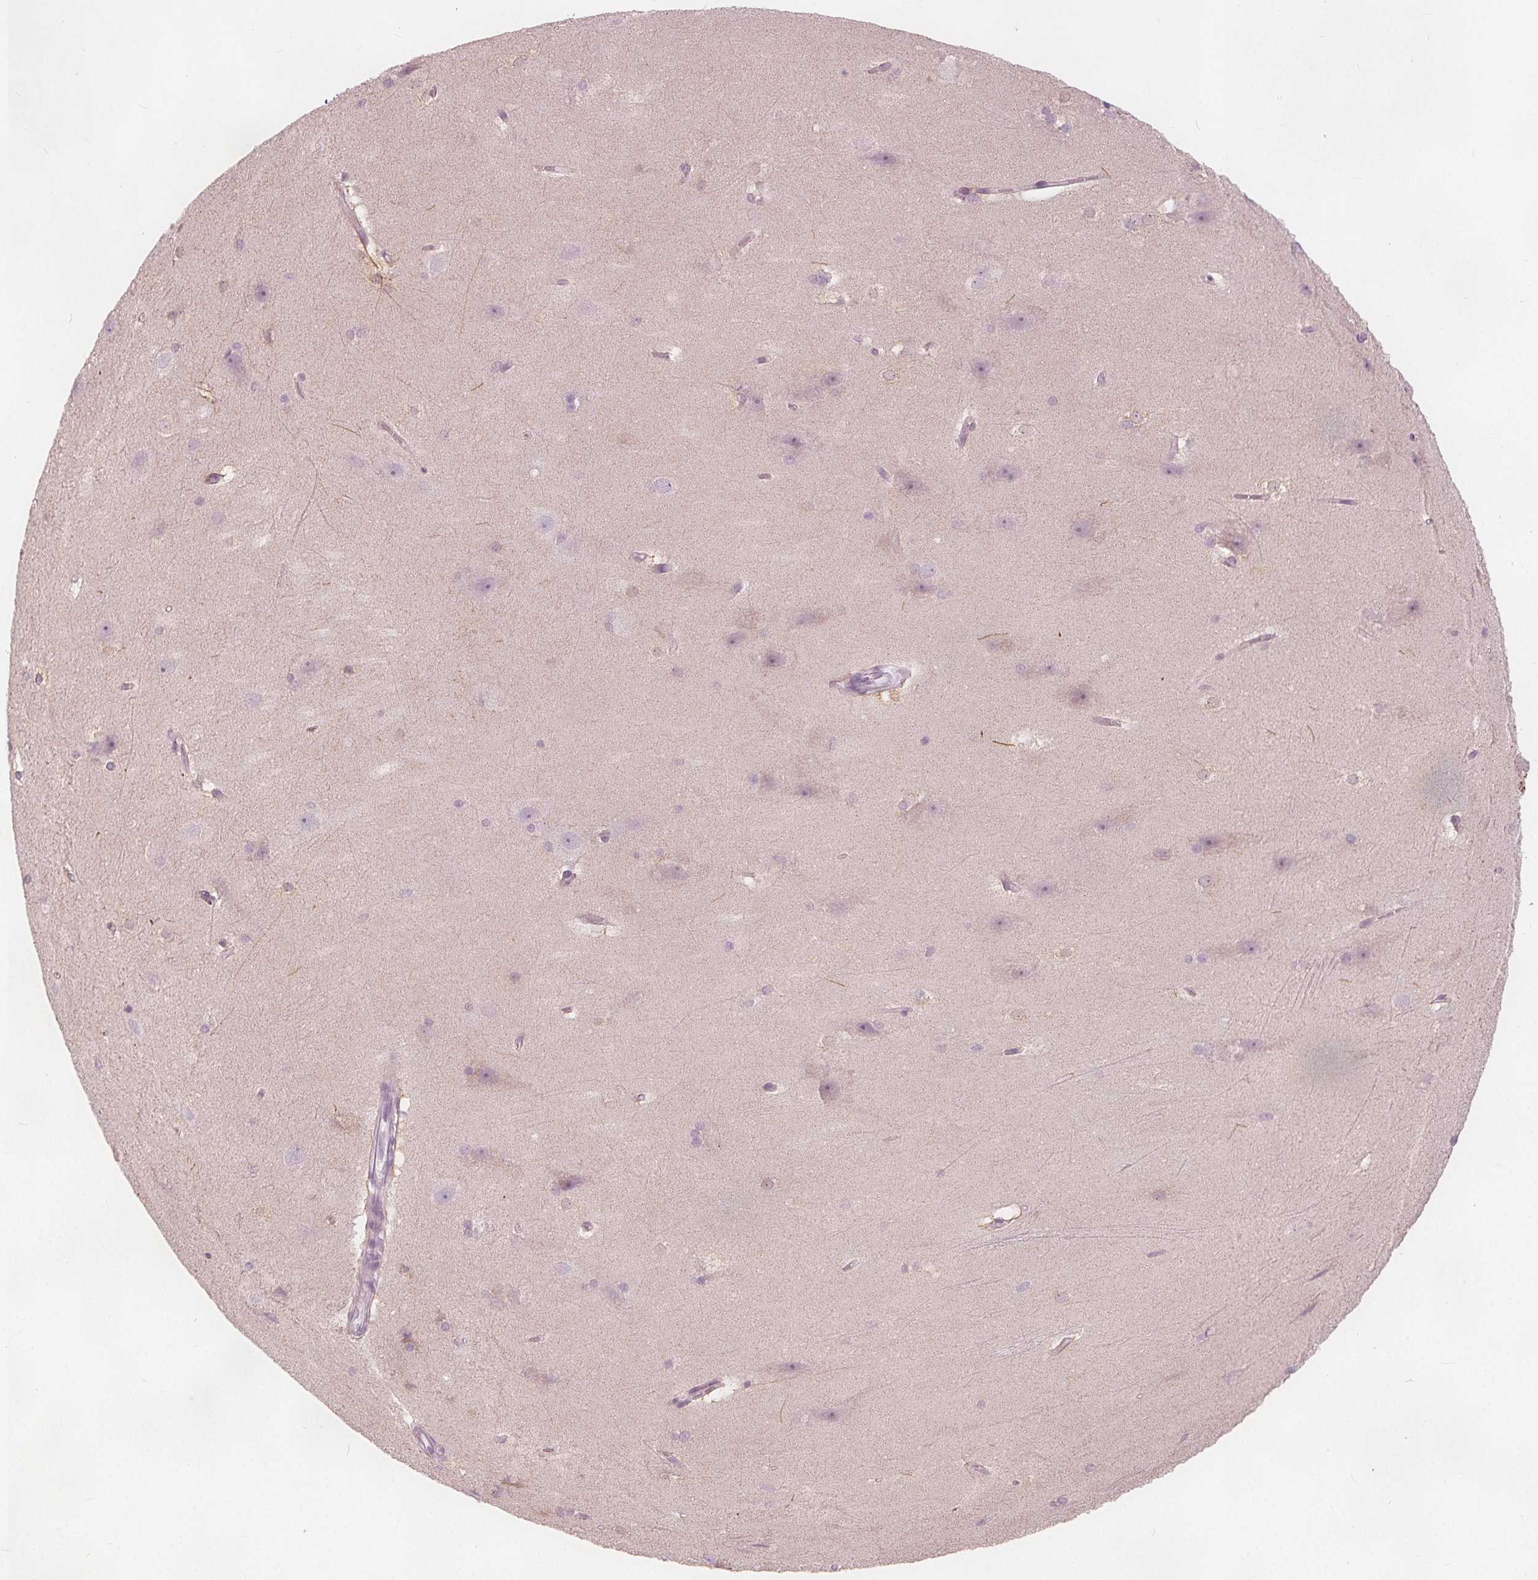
{"staining": {"intensity": "negative", "quantity": "none", "location": "none"}, "tissue": "hippocampus", "cell_type": "Glial cells", "image_type": "normal", "snomed": [{"axis": "morphology", "description": "Normal tissue, NOS"}, {"axis": "topography", "description": "Cerebral cortex"}, {"axis": "topography", "description": "Hippocampus"}], "caption": "Human hippocampus stained for a protein using IHC shows no positivity in glial cells.", "gene": "BRSK1", "patient": {"sex": "female", "age": 19}}